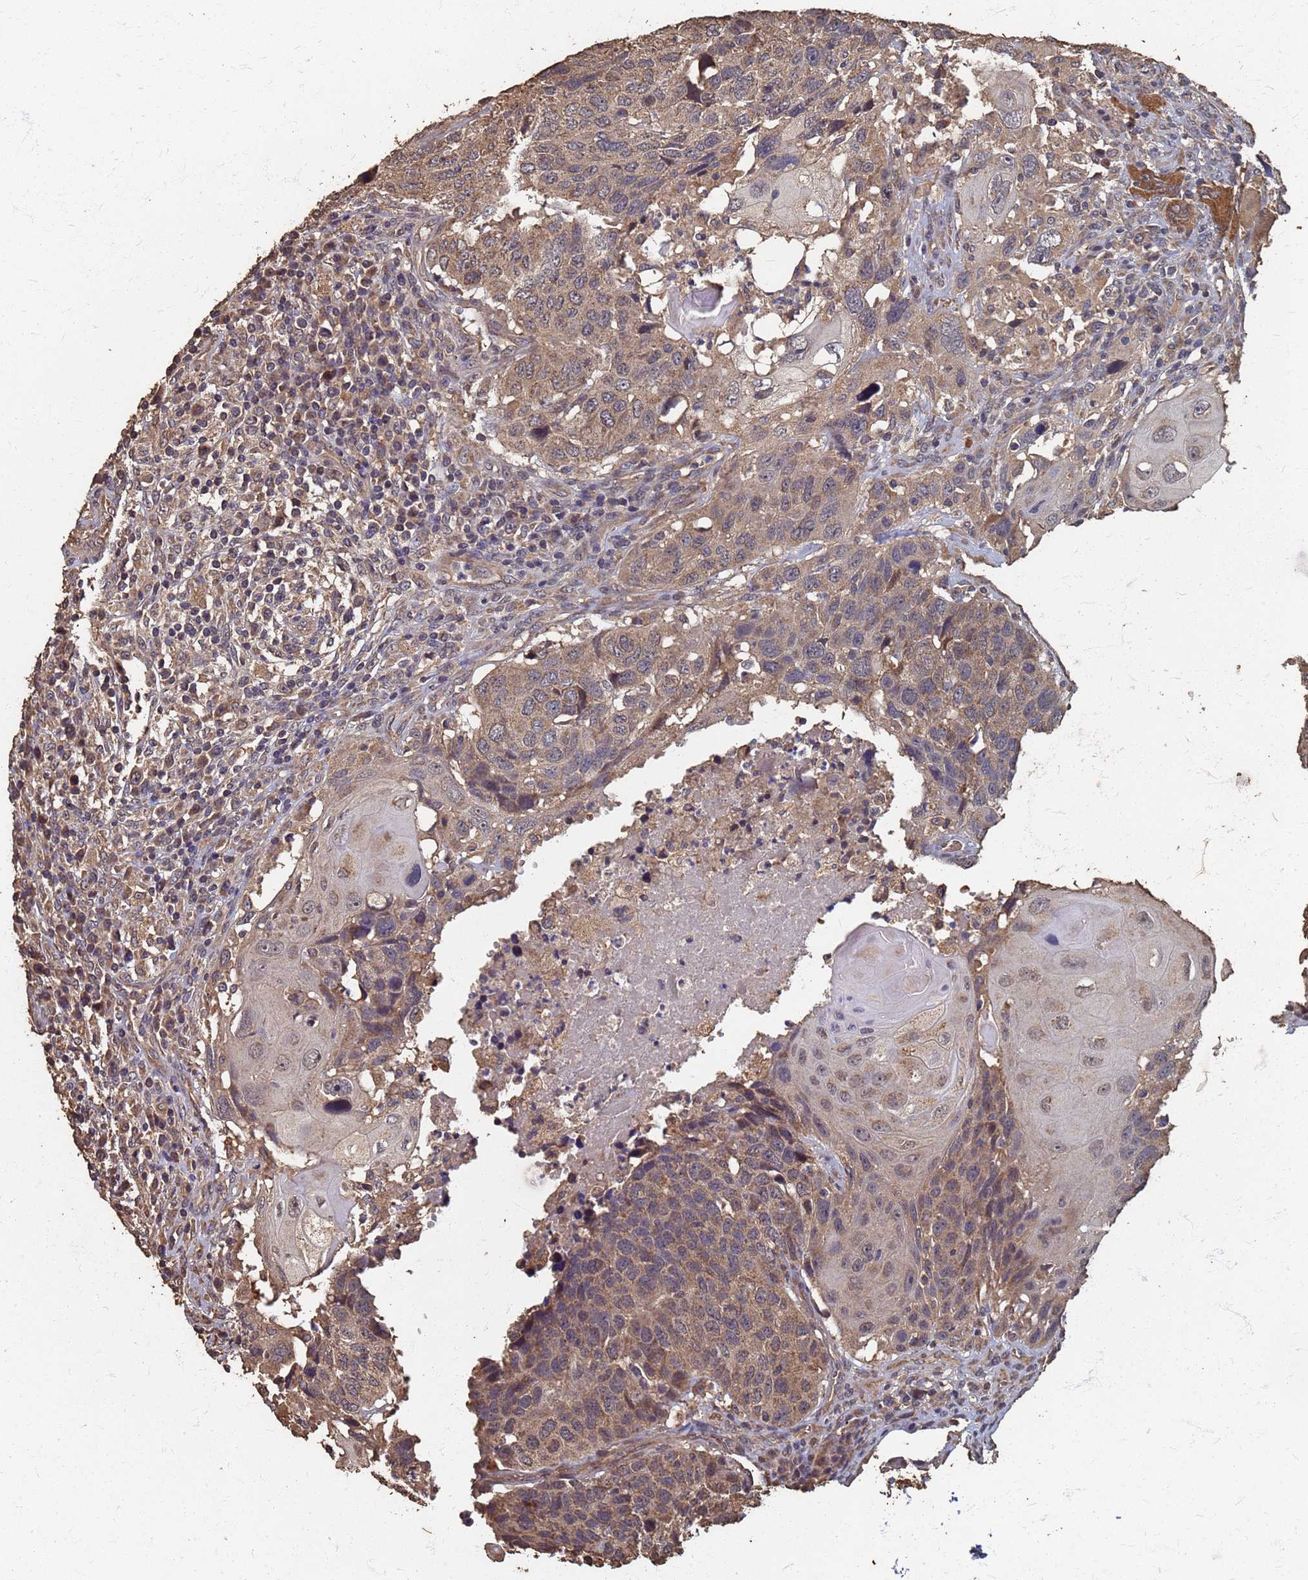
{"staining": {"intensity": "moderate", "quantity": ">75%", "location": "cytoplasmic/membranous"}, "tissue": "head and neck cancer", "cell_type": "Tumor cells", "image_type": "cancer", "snomed": [{"axis": "morphology", "description": "Squamous cell carcinoma, NOS"}, {"axis": "topography", "description": "Head-Neck"}], "caption": "This photomicrograph displays head and neck cancer (squamous cell carcinoma) stained with immunohistochemistry to label a protein in brown. The cytoplasmic/membranous of tumor cells show moderate positivity for the protein. Nuclei are counter-stained blue.", "gene": "DPH5", "patient": {"sex": "male", "age": 66}}